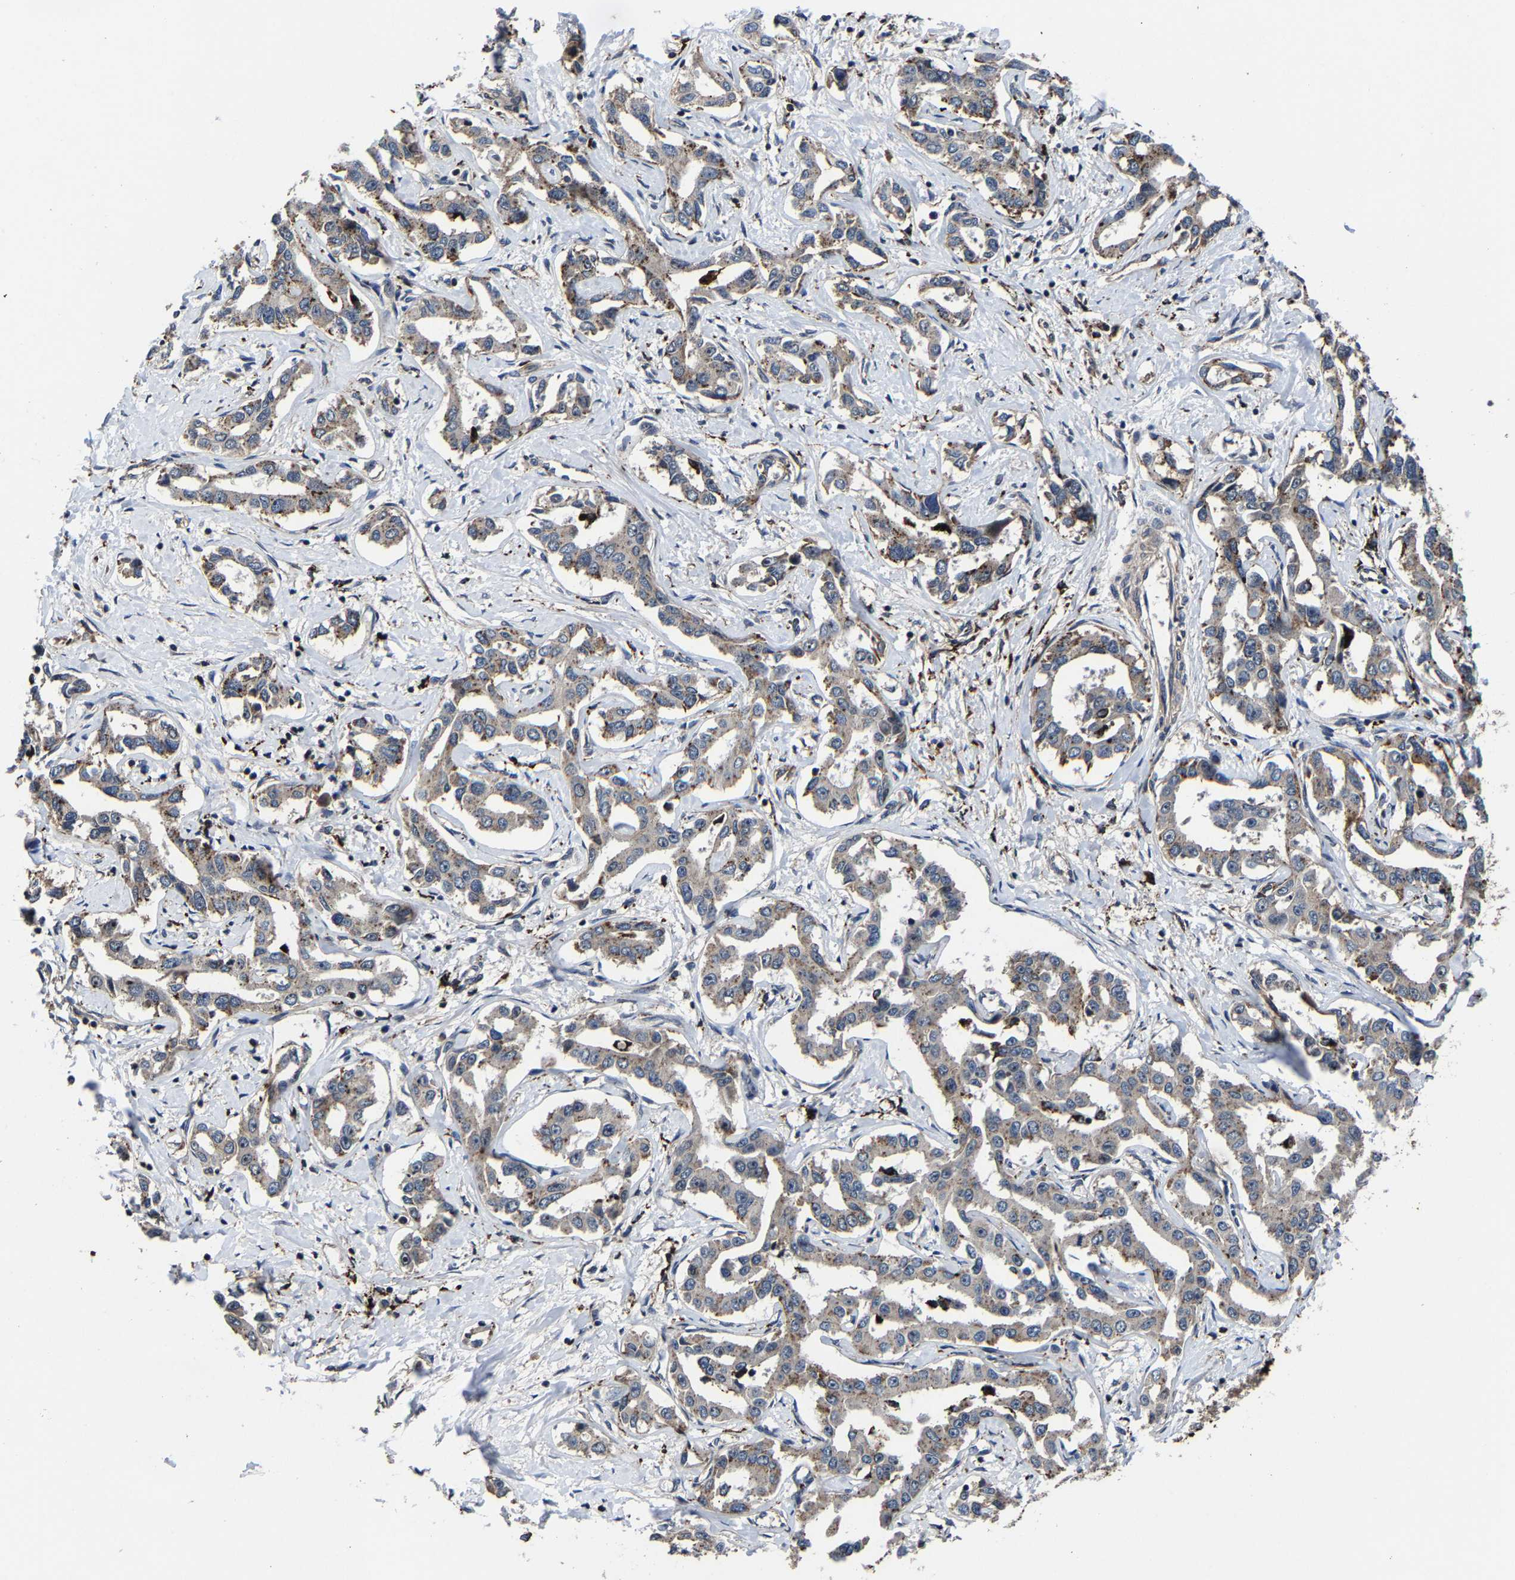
{"staining": {"intensity": "weak", "quantity": ">75%", "location": "cytoplasmic/membranous"}, "tissue": "liver cancer", "cell_type": "Tumor cells", "image_type": "cancer", "snomed": [{"axis": "morphology", "description": "Cholangiocarcinoma"}, {"axis": "topography", "description": "Liver"}], "caption": "Immunohistochemistry (IHC) staining of cholangiocarcinoma (liver), which shows low levels of weak cytoplasmic/membranous staining in about >75% of tumor cells indicating weak cytoplasmic/membranous protein staining. The staining was performed using DAB (3,3'-diaminobenzidine) (brown) for protein detection and nuclei were counterstained in hematoxylin (blue).", "gene": "ZCCHC7", "patient": {"sex": "male", "age": 59}}